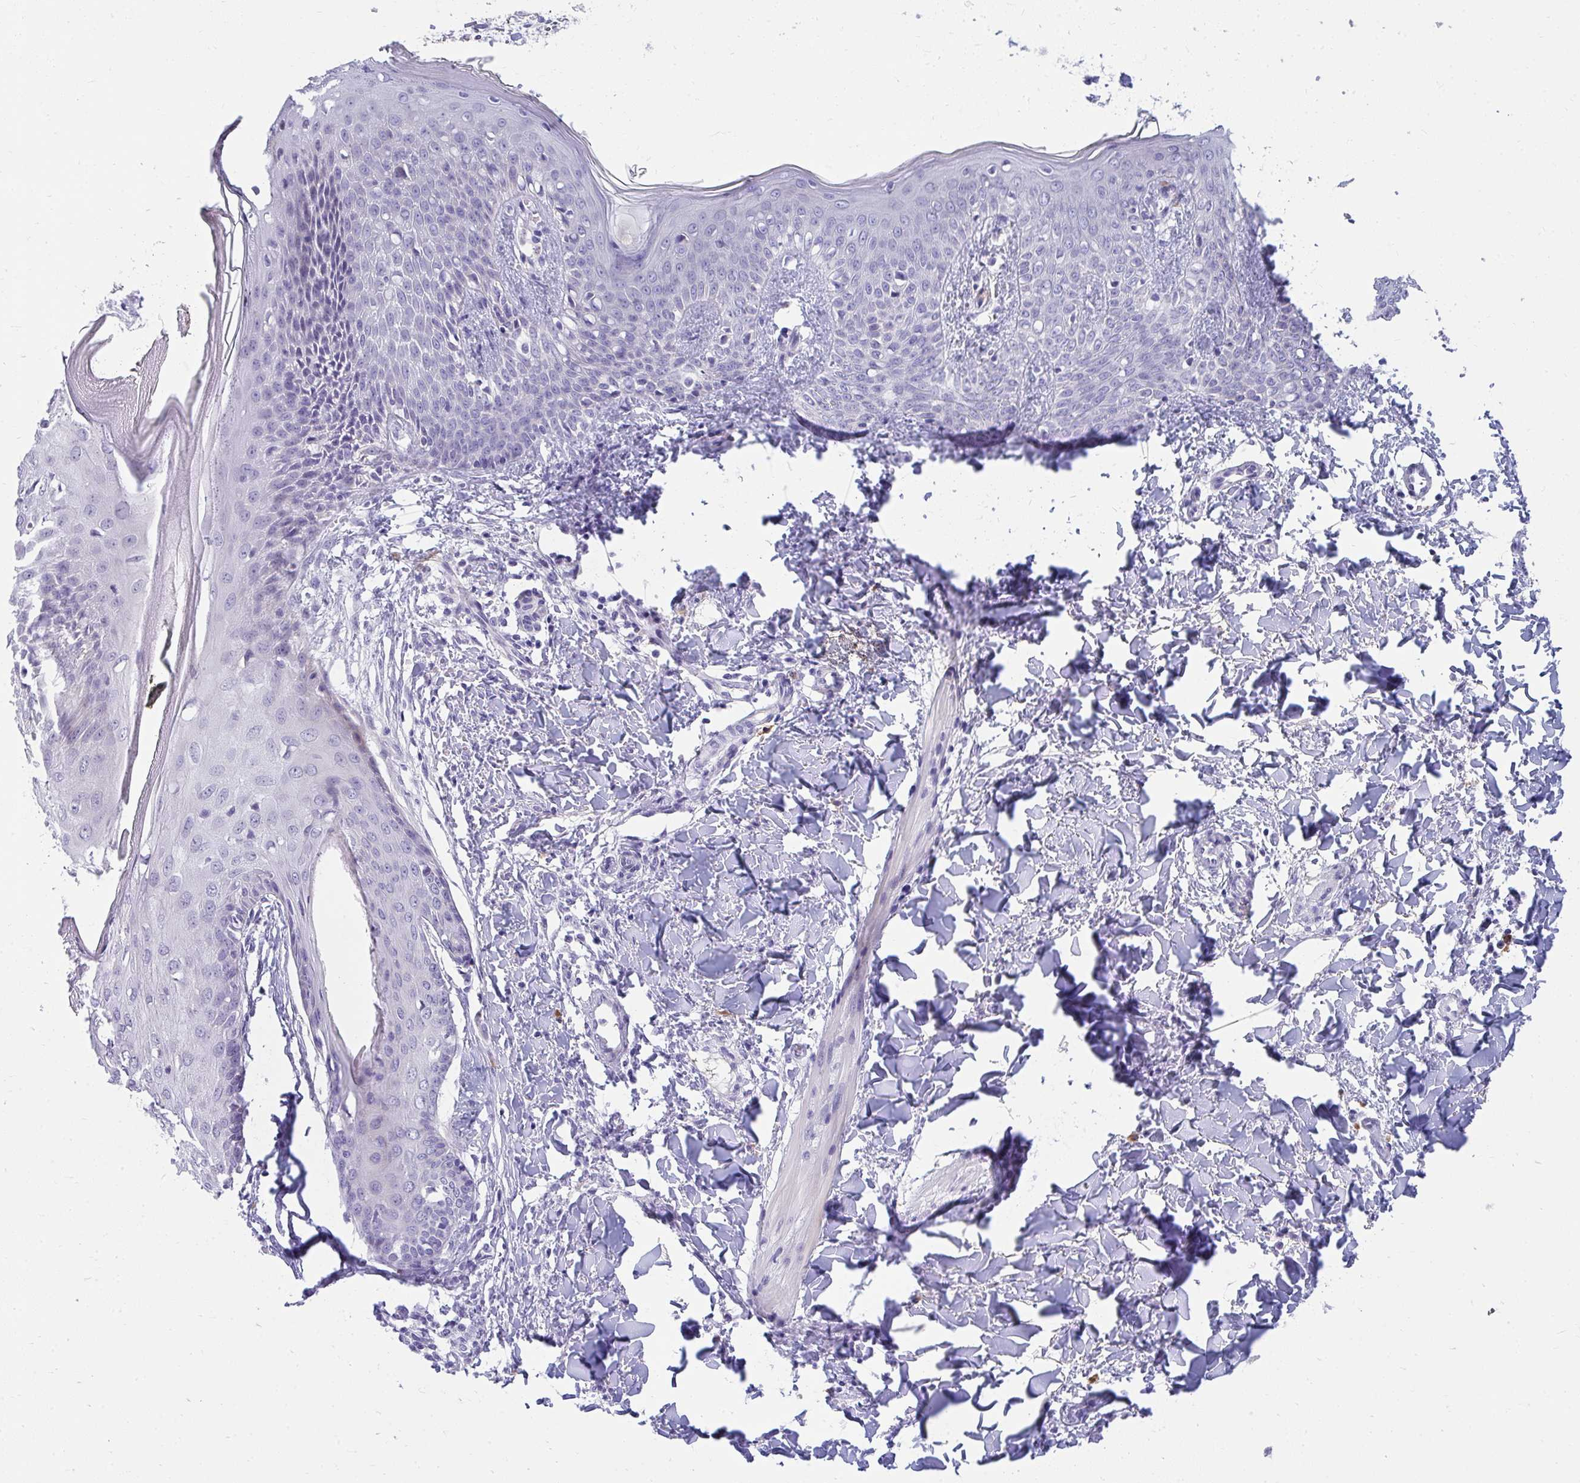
{"staining": {"intensity": "negative", "quantity": "none", "location": "none"}, "tissue": "skin", "cell_type": "Fibroblasts", "image_type": "normal", "snomed": [{"axis": "morphology", "description": "Normal tissue, NOS"}, {"axis": "topography", "description": "Skin"}], "caption": "IHC photomicrograph of normal skin: human skin stained with DAB (3,3'-diaminobenzidine) displays no significant protein staining in fibroblasts.", "gene": "TSBP1", "patient": {"sex": "male", "age": 16}}